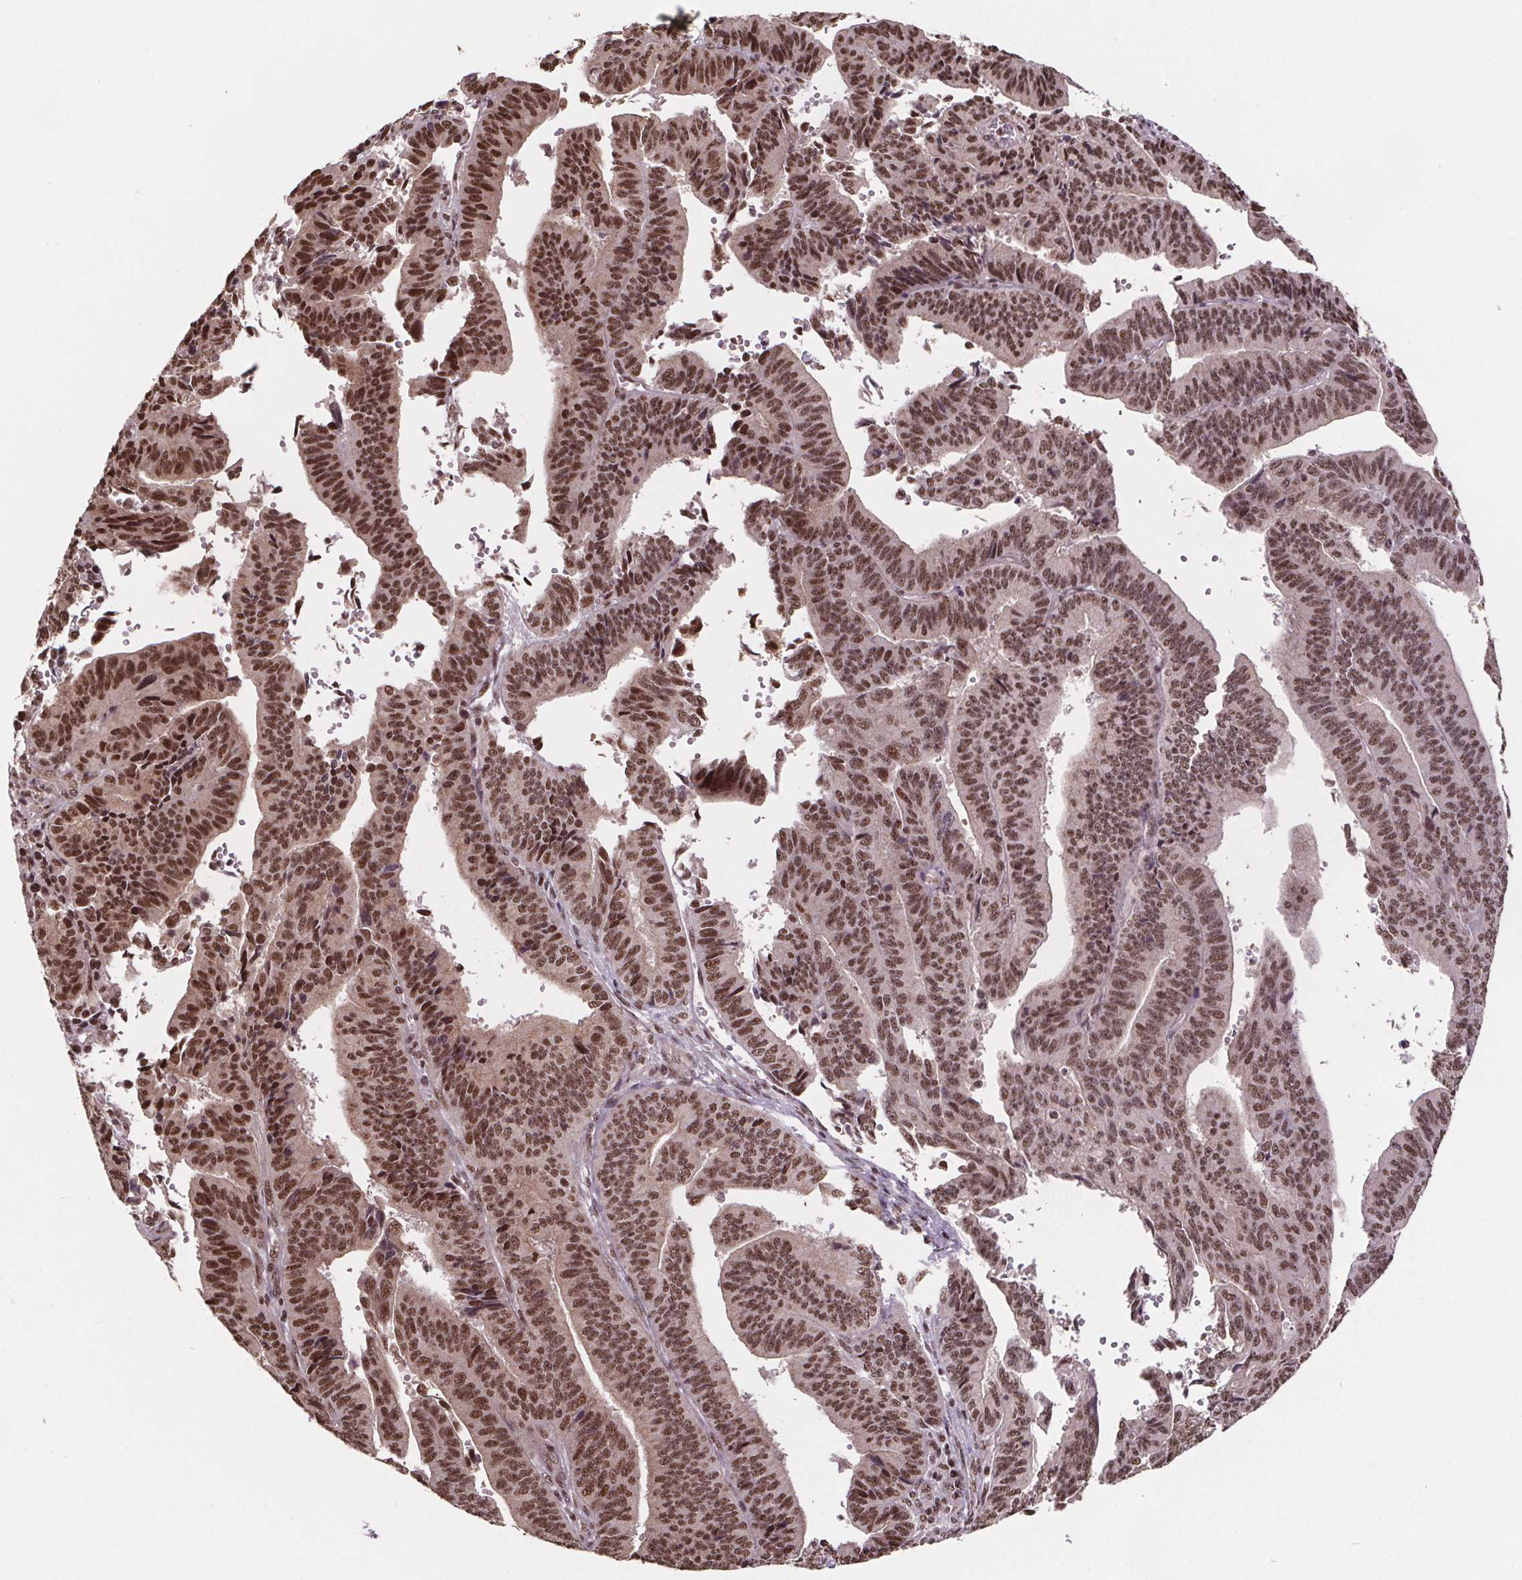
{"staining": {"intensity": "moderate", "quantity": ">75%", "location": "nuclear"}, "tissue": "endometrial cancer", "cell_type": "Tumor cells", "image_type": "cancer", "snomed": [{"axis": "morphology", "description": "Adenocarcinoma, NOS"}, {"axis": "topography", "description": "Endometrium"}], "caption": "Immunohistochemistry photomicrograph of neoplastic tissue: endometrial cancer stained using IHC exhibits medium levels of moderate protein expression localized specifically in the nuclear of tumor cells, appearing as a nuclear brown color.", "gene": "JARID2", "patient": {"sex": "female", "age": 65}}